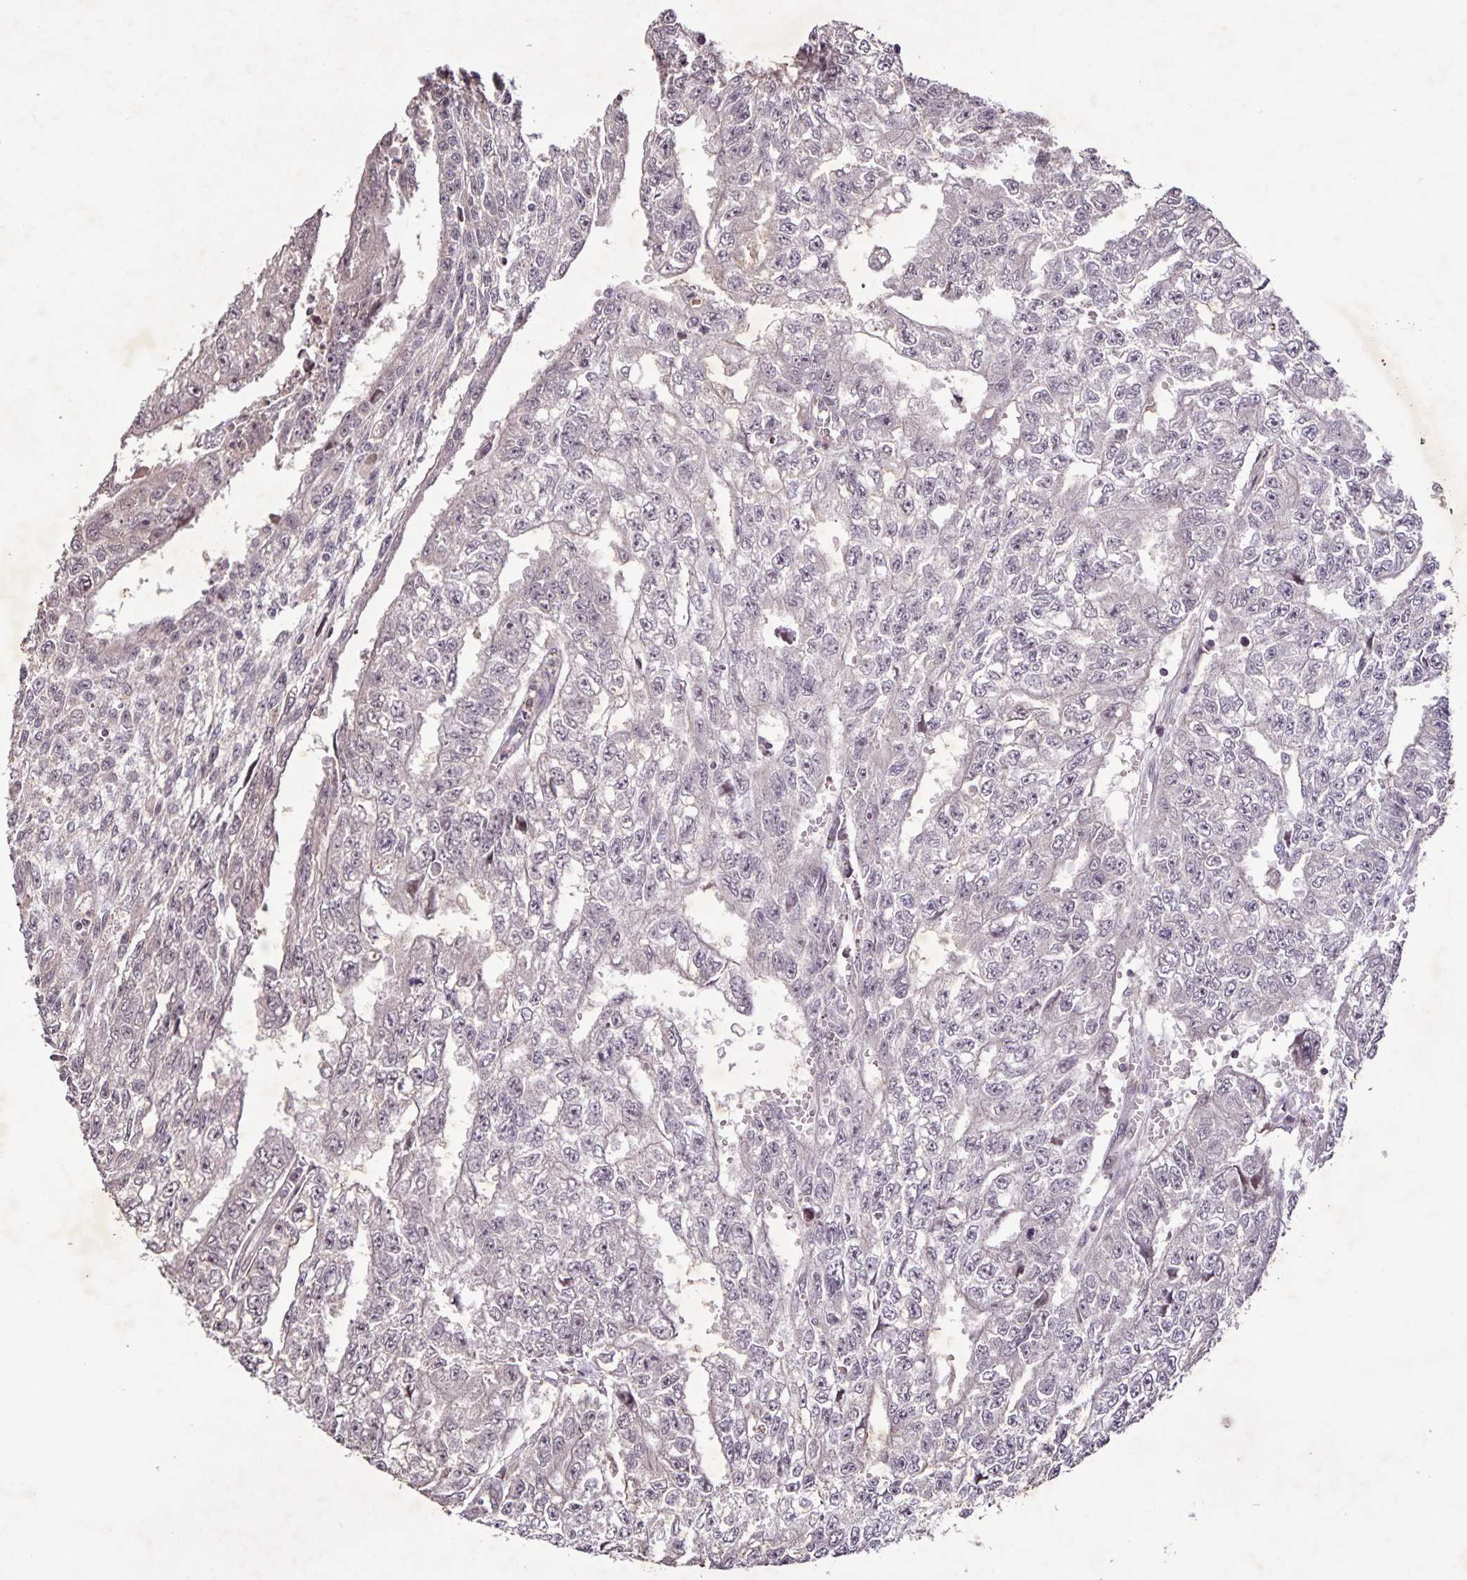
{"staining": {"intensity": "weak", "quantity": "<25%", "location": "nuclear"}, "tissue": "testis cancer", "cell_type": "Tumor cells", "image_type": "cancer", "snomed": [{"axis": "morphology", "description": "Carcinoma, Embryonal, NOS"}, {"axis": "morphology", "description": "Teratoma, malignant, NOS"}, {"axis": "topography", "description": "Testis"}], "caption": "Histopathology image shows no protein positivity in tumor cells of testis cancer tissue.", "gene": "GDF2", "patient": {"sex": "male", "age": 24}}